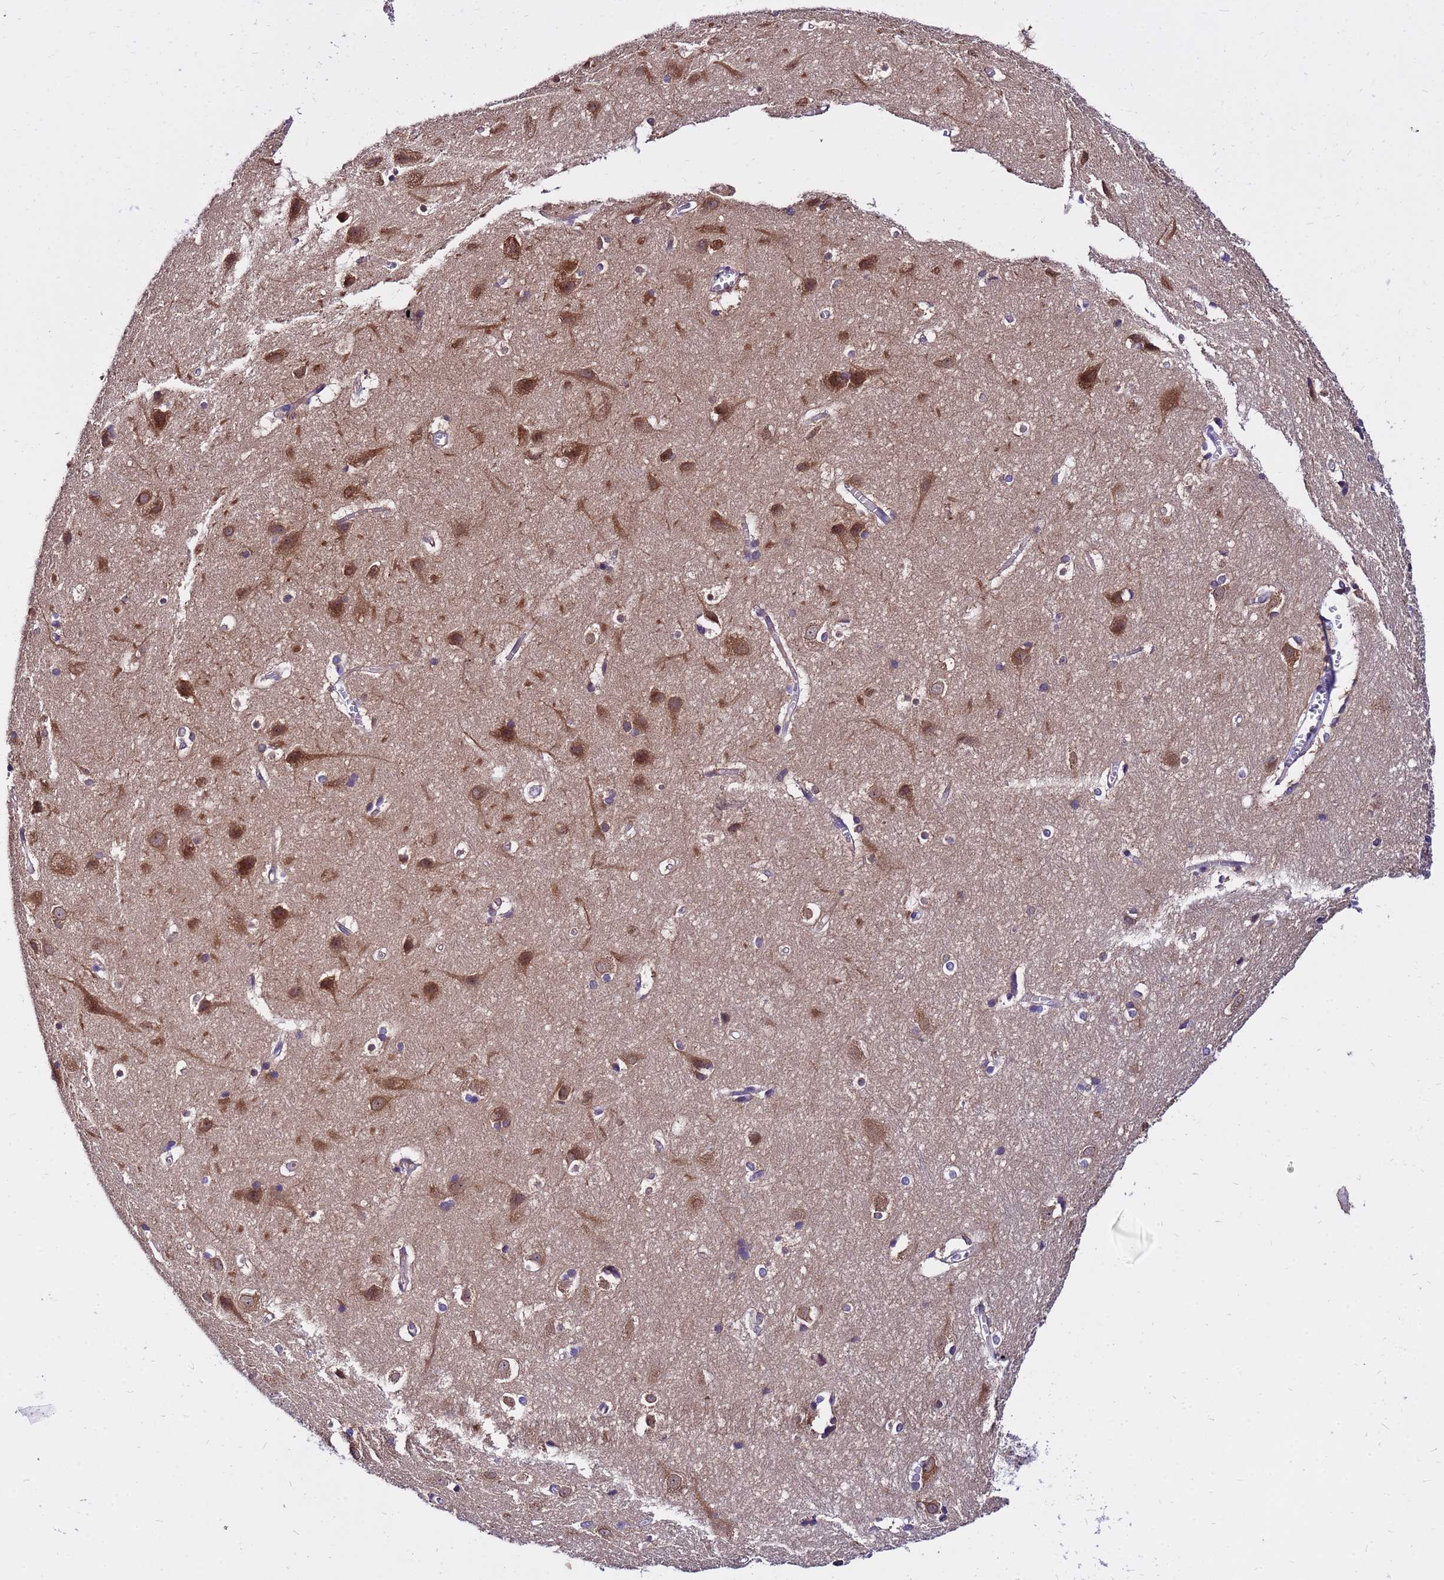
{"staining": {"intensity": "weak", "quantity": "25%-75%", "location": "cytoplasmic/membranous"}, "tissue": "cerebral cortex", "cell_type": "Endothelial cells", "image_type": "normal", "snomed": [{"axis": "morphology", "description": "Normal tissue, NOS"}, {"axis": "topography", "description": "Cerebral cortex"}], "caption": "High-power microscopy captured an IHC photomicrograph of unremarkable cerebral cortex, revealing weak cytoplasmic/membranous expression in about 25%-75% of endothelial cells.", "gene": "GET3", "patient": {"sex": "male", "age": 54}}